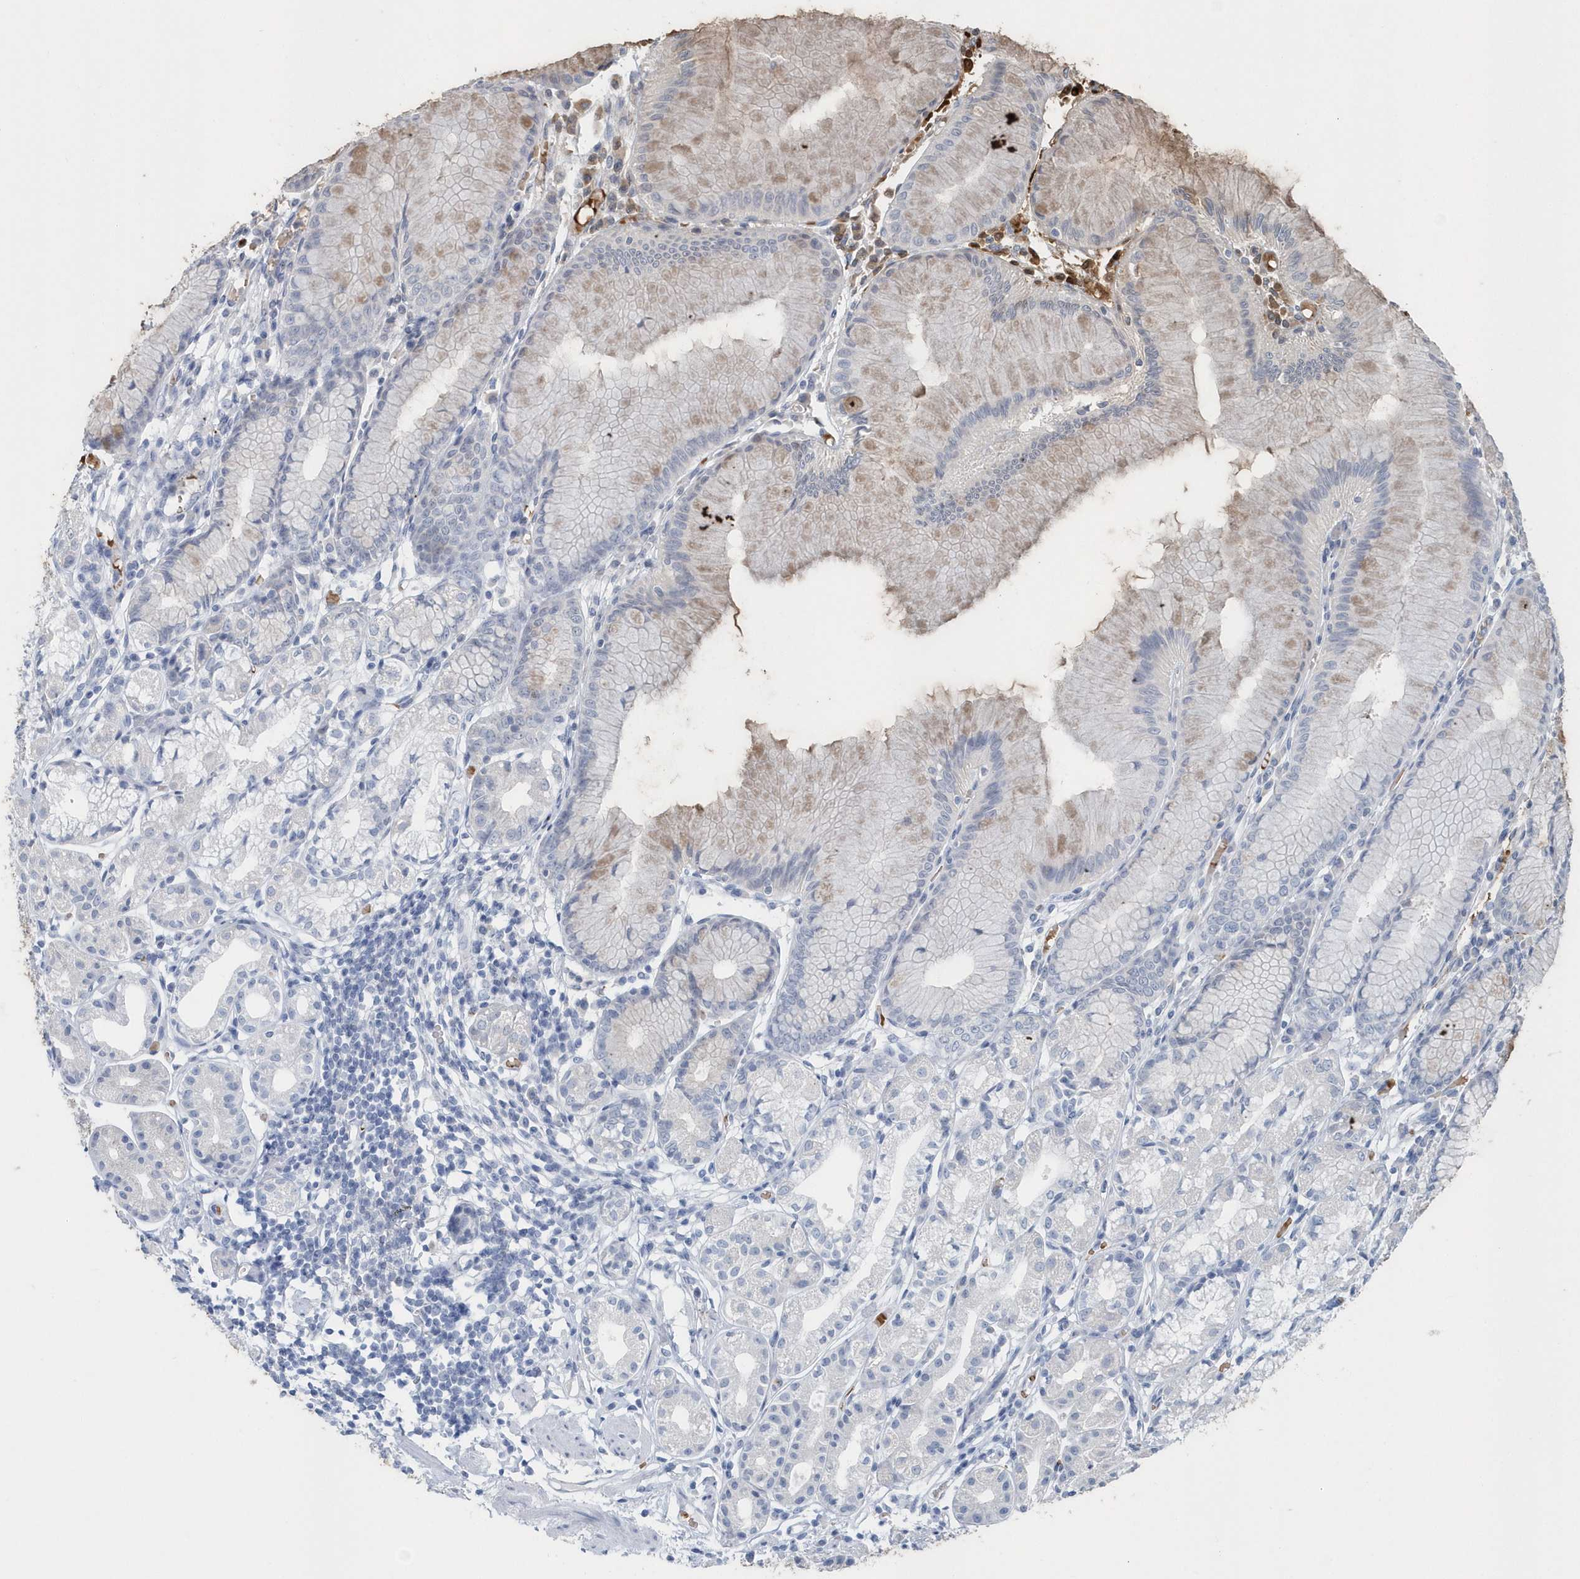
{"staining": {"intensity": "negative", "quantity": "none", "location": "none"}, "tissue": "stomach", "cell_type": "Glandular cells", "image_type": "normal", "snomed": [{"axis": "morphology", "description": "Normal tissue, NOS"}, {"axis": "topography", "description": "Stomach"}], "caption": "An image of human stomach is negative for staining in glandular cells. The staining is performed using DAB (3,3'-diaminobenzidine) brown chromogen with nuclei counter-stained in using hematoxylin.", "gene": "HBA2", "patient": {"sex": "female", "age": 57}}